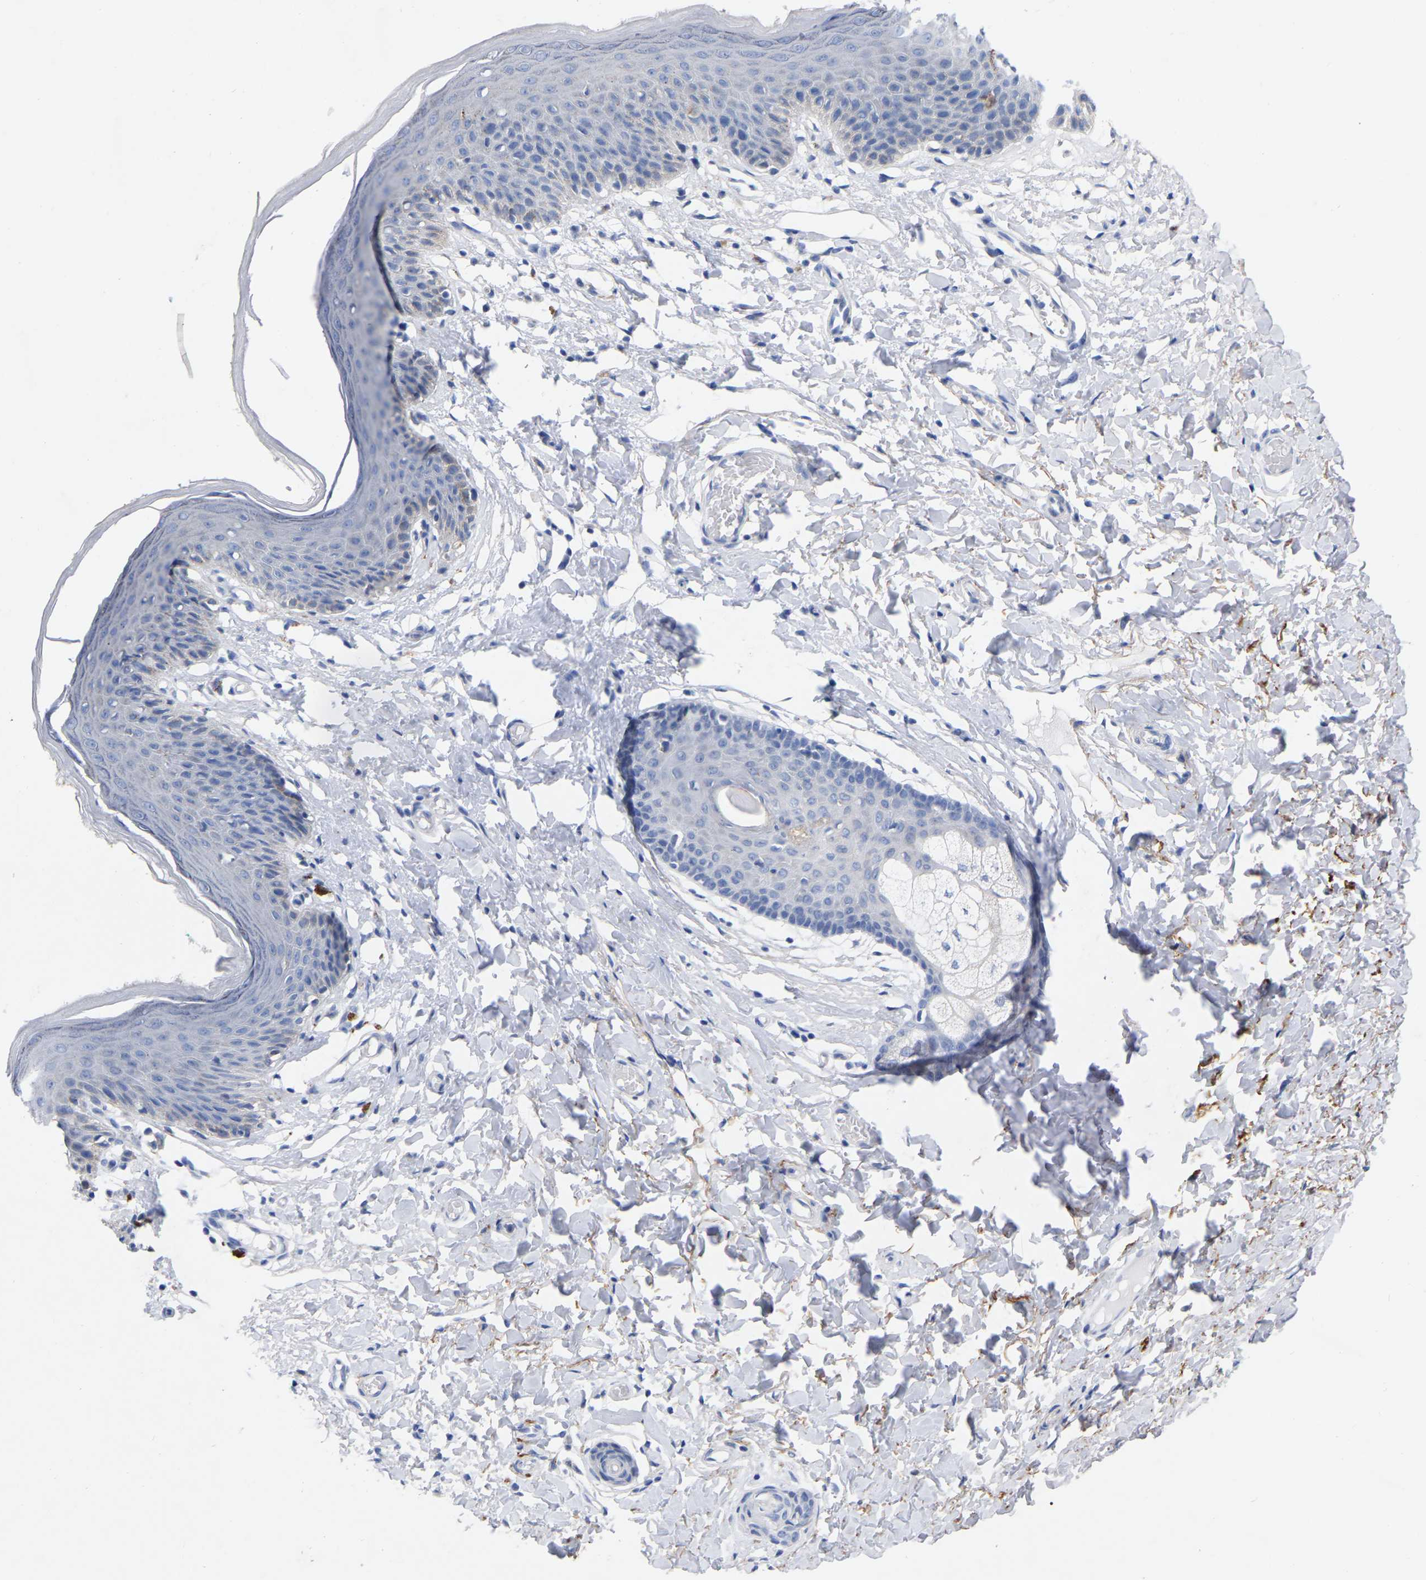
{"staining": {"intensity": "moderate", "quantity": "<25%", "location": "cytoplasmic/membranous"}, "tissue": "skin", "cell_type": "Epidermal cells", "image_type": "normal", "snomed": [{"axis": "morphology", "description": "Normal tissue, NOS"}, {"axis": "topography", "description": "Vulva"}], "caption": "Skin stained with immunohistochemistry demonstrates moderate cytoplasmic/membranous positivity in approximately <25% of epidermal cells. The staining was performed using DAB to visualize the protein expression in brown, while the nuclei were stained in blue with hematoxylin (Magnification: 20x).", "gene": "STRIP2", "patient": {"sex": "female", "age": 66}}